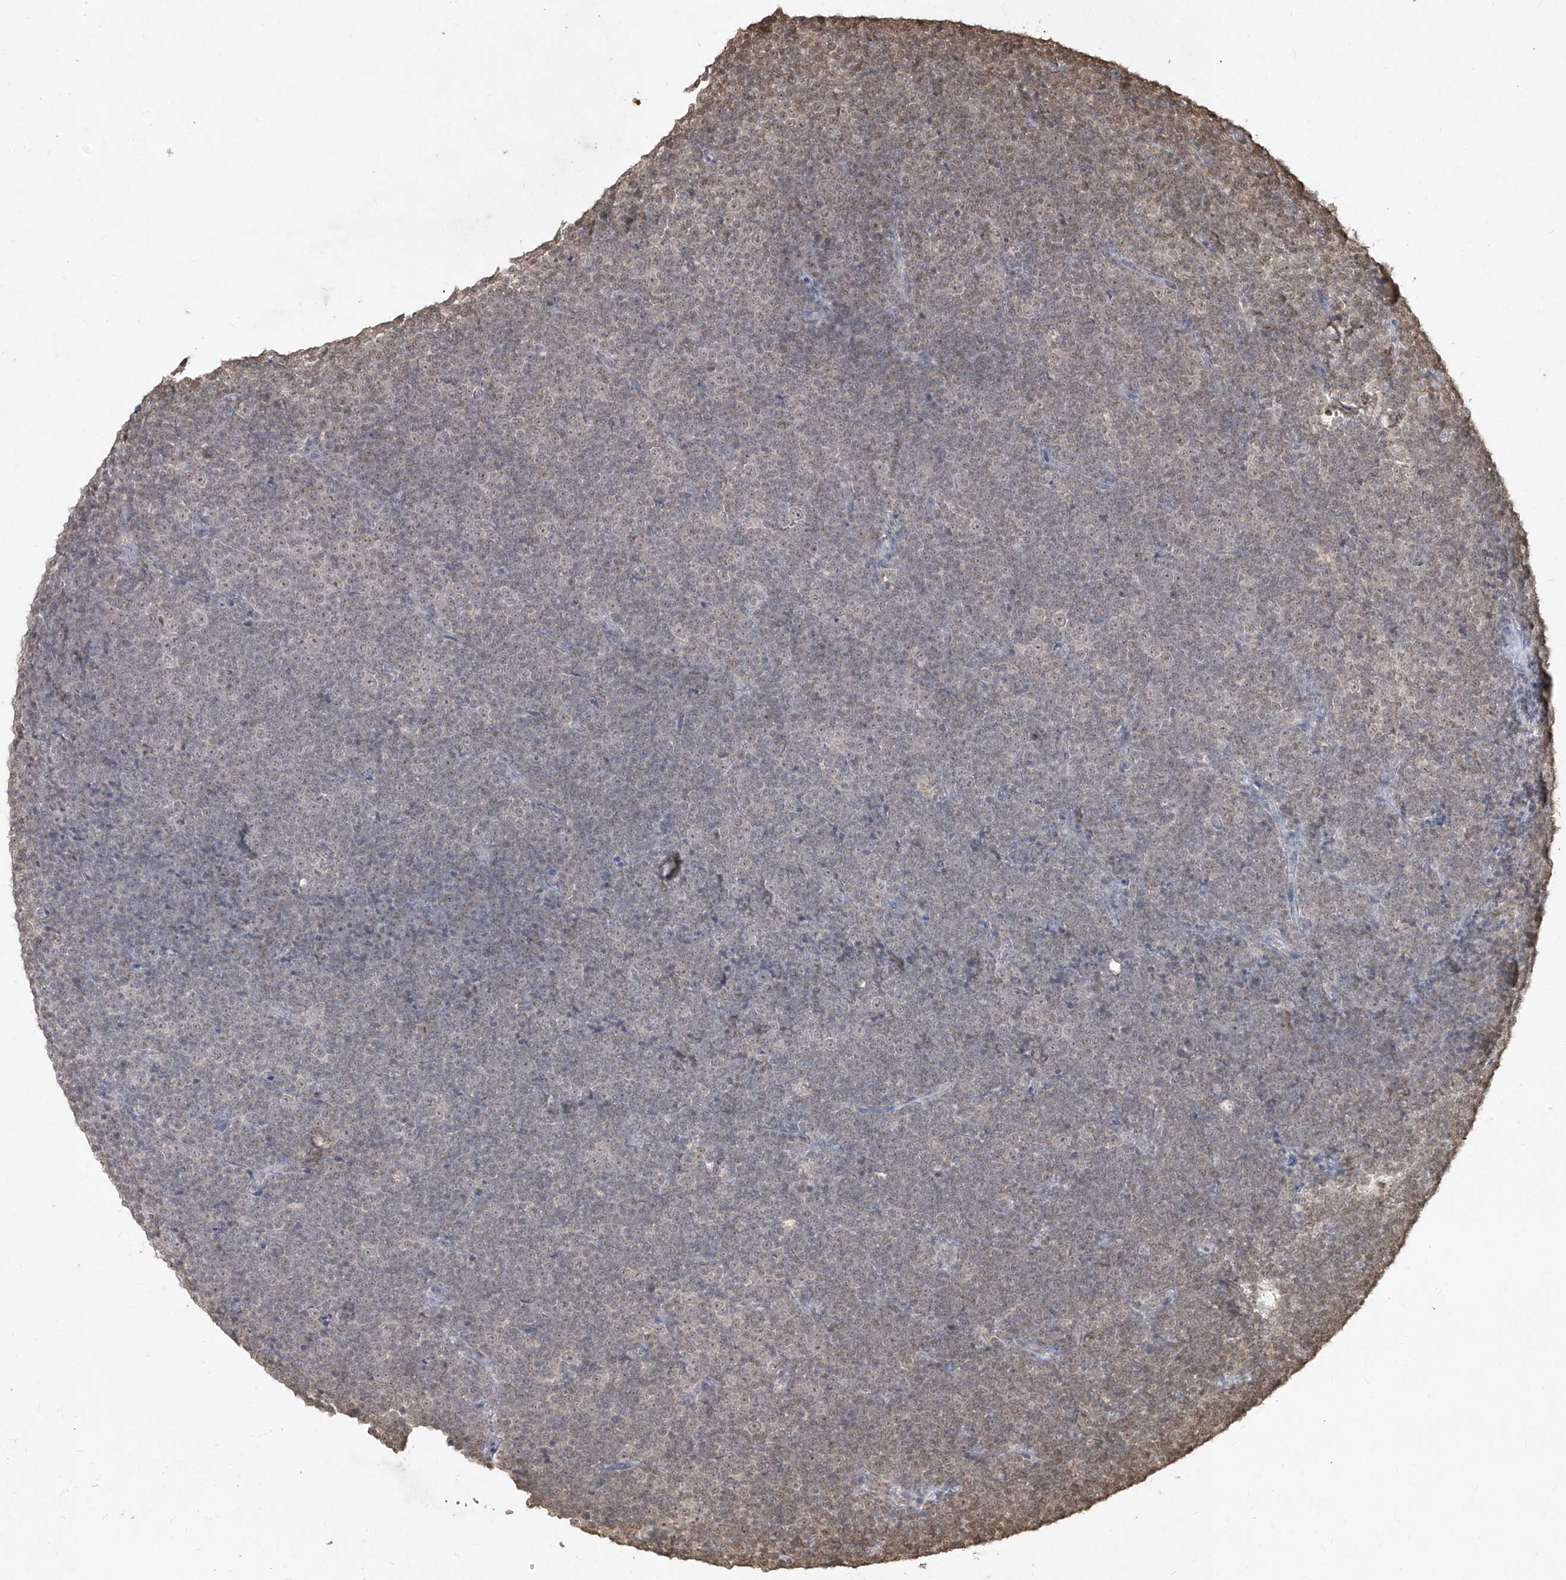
{"staining": {"intensity": "negative", "quantity": "none", "location": "none"}, "tissue": "lymphoma", "cell_type": "Tumor cells", "image_type": "cancer", "snomed": [{"axis": "morphology", "description": "Malignant lymphoma, non-Hodgkin's type, Low grade"}, {"axis": "topography", "description": "Lymph node"}], "caption": "Immunohistochemistry of human lymphoma demonstrates no expression in tumor cells.", "gene": "UBE2K", "patient": {"sex": "female", "age": 67}}